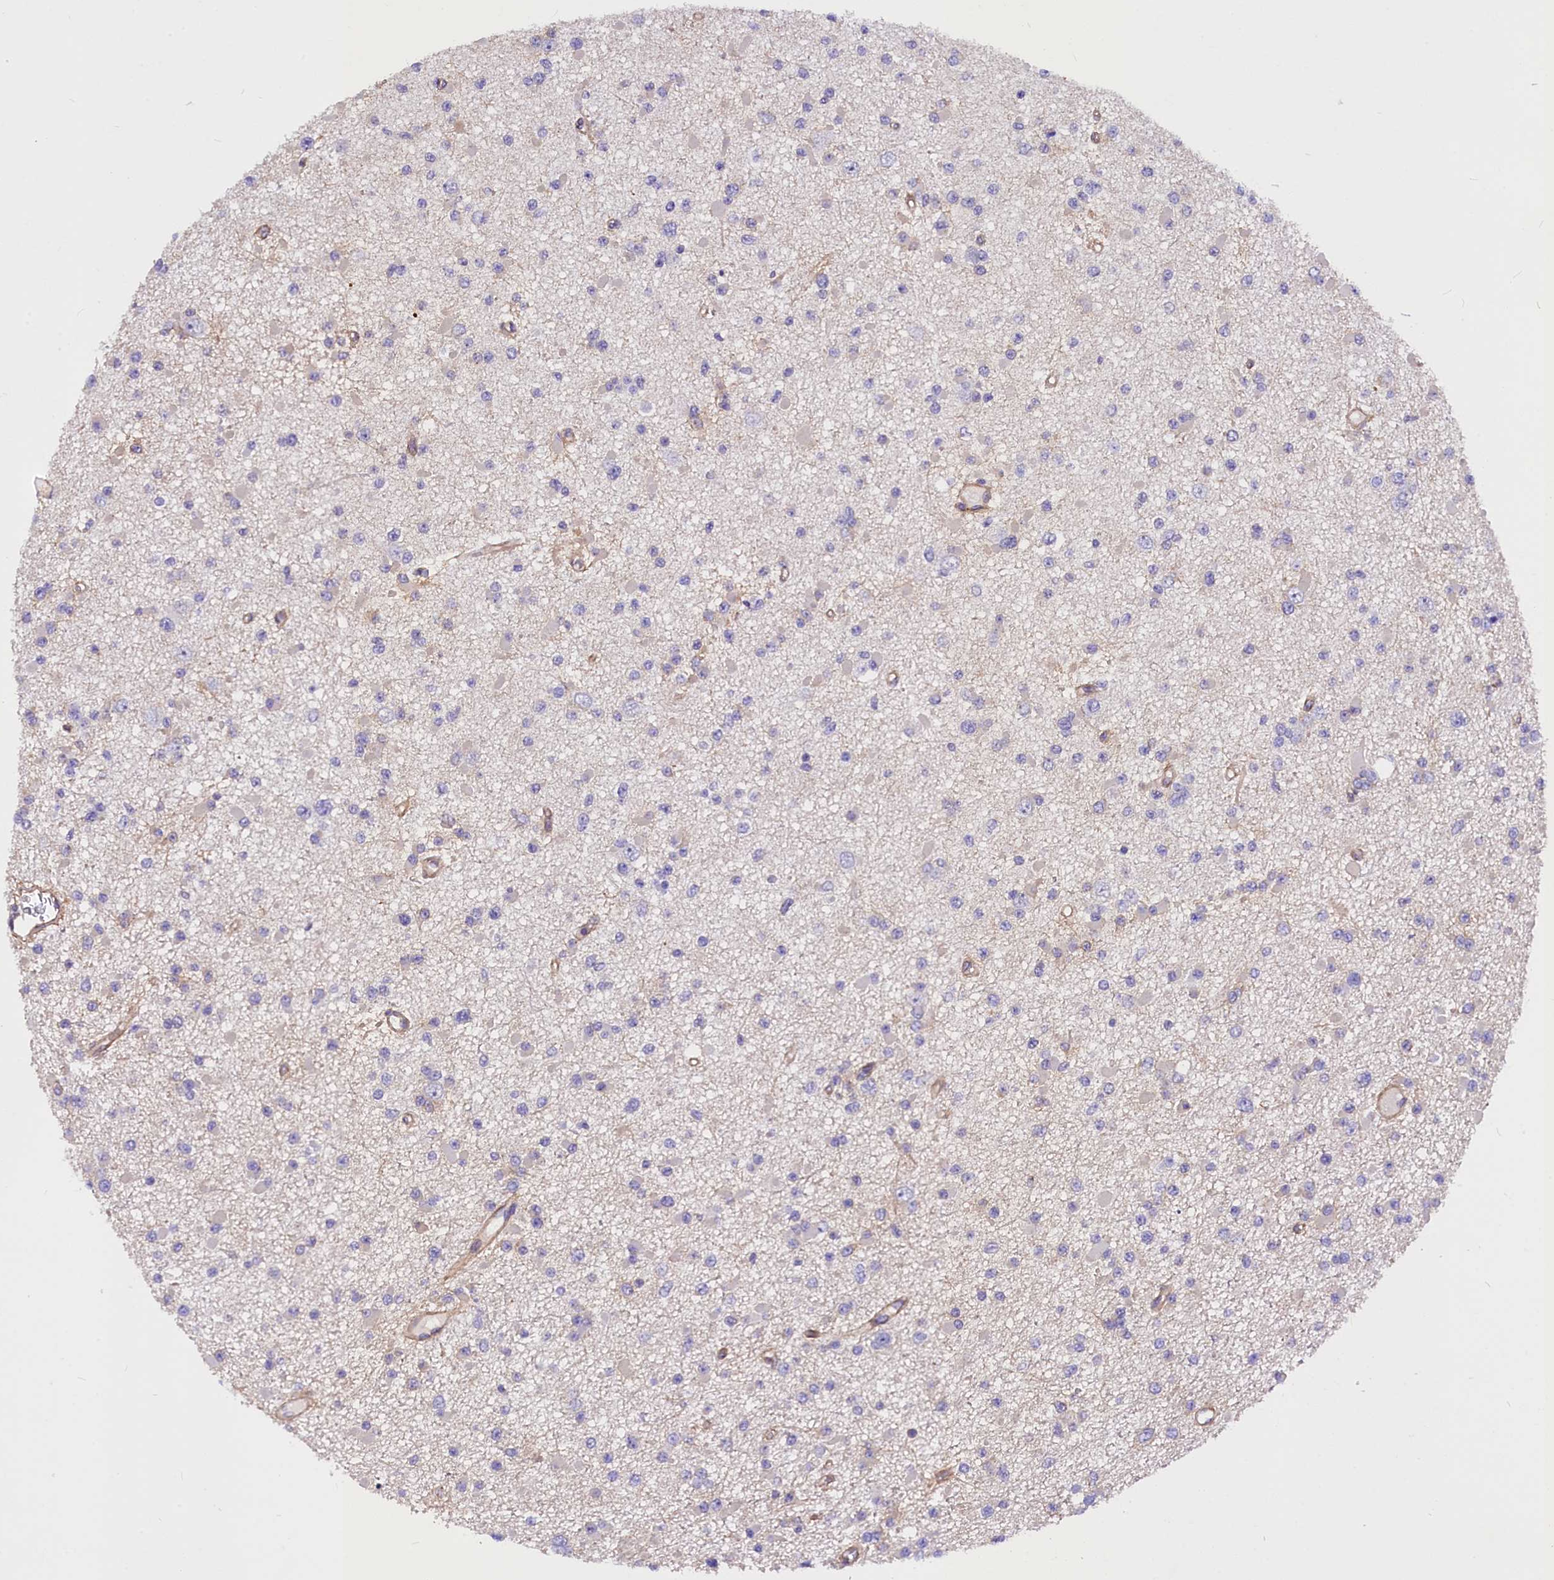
{"staining": {"intensity": "negative", "quantity": "none", "location": "none"}, "tissue": "glioma", "cell_type": "Tumor cells", "image_type": "cancer", "snomed": [{"axis": "morphology", "description": "Glioma, malignant, Low grade"}, {"axis": "topography", "description": "Brain"}], "caption": "Glioma was stained to show a protein in brown. There is no significant staining in tumor cells.", "gene": "MED20", "patient": {"sex": "female", "age": 22}}